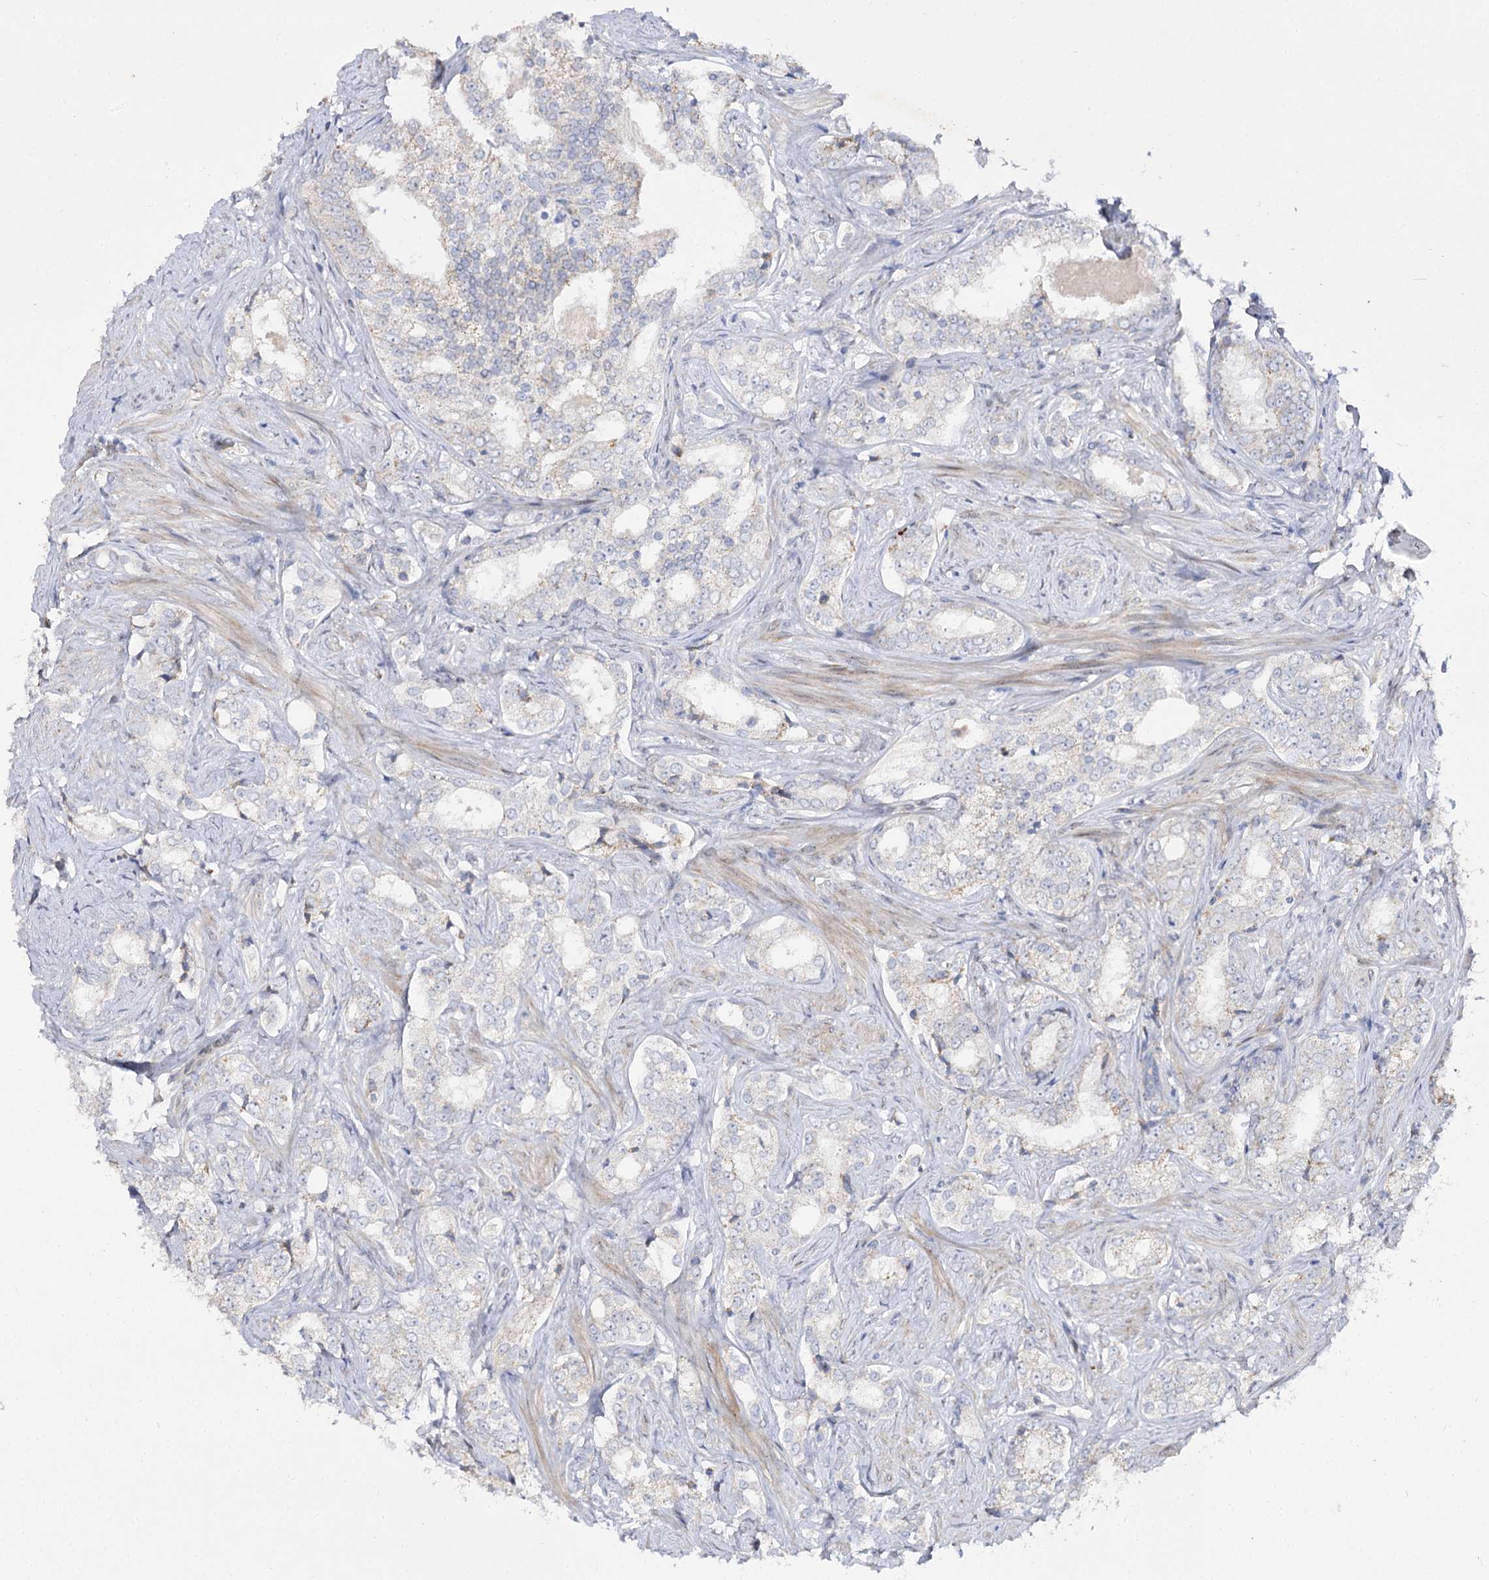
{"staining": {"intensity": "negative", "quantity": "none", "location": "none"}, "tissue": "prostate cancer", "cell_type": "Tumor cells", "image_type": "cancer", "snomed": [{"axis": "morphology", "description": "Adenocarcinoma, High grade"}, {"axis": "topography", "description": "Prostate"}], "caption": "Photomicrograph shows no protein expression in tumor cells of prostate cancer (high-grade adenocarcinoma) tissue.", "gene": "C11orf80", "patient": {"sex": "male", "age": 66}}